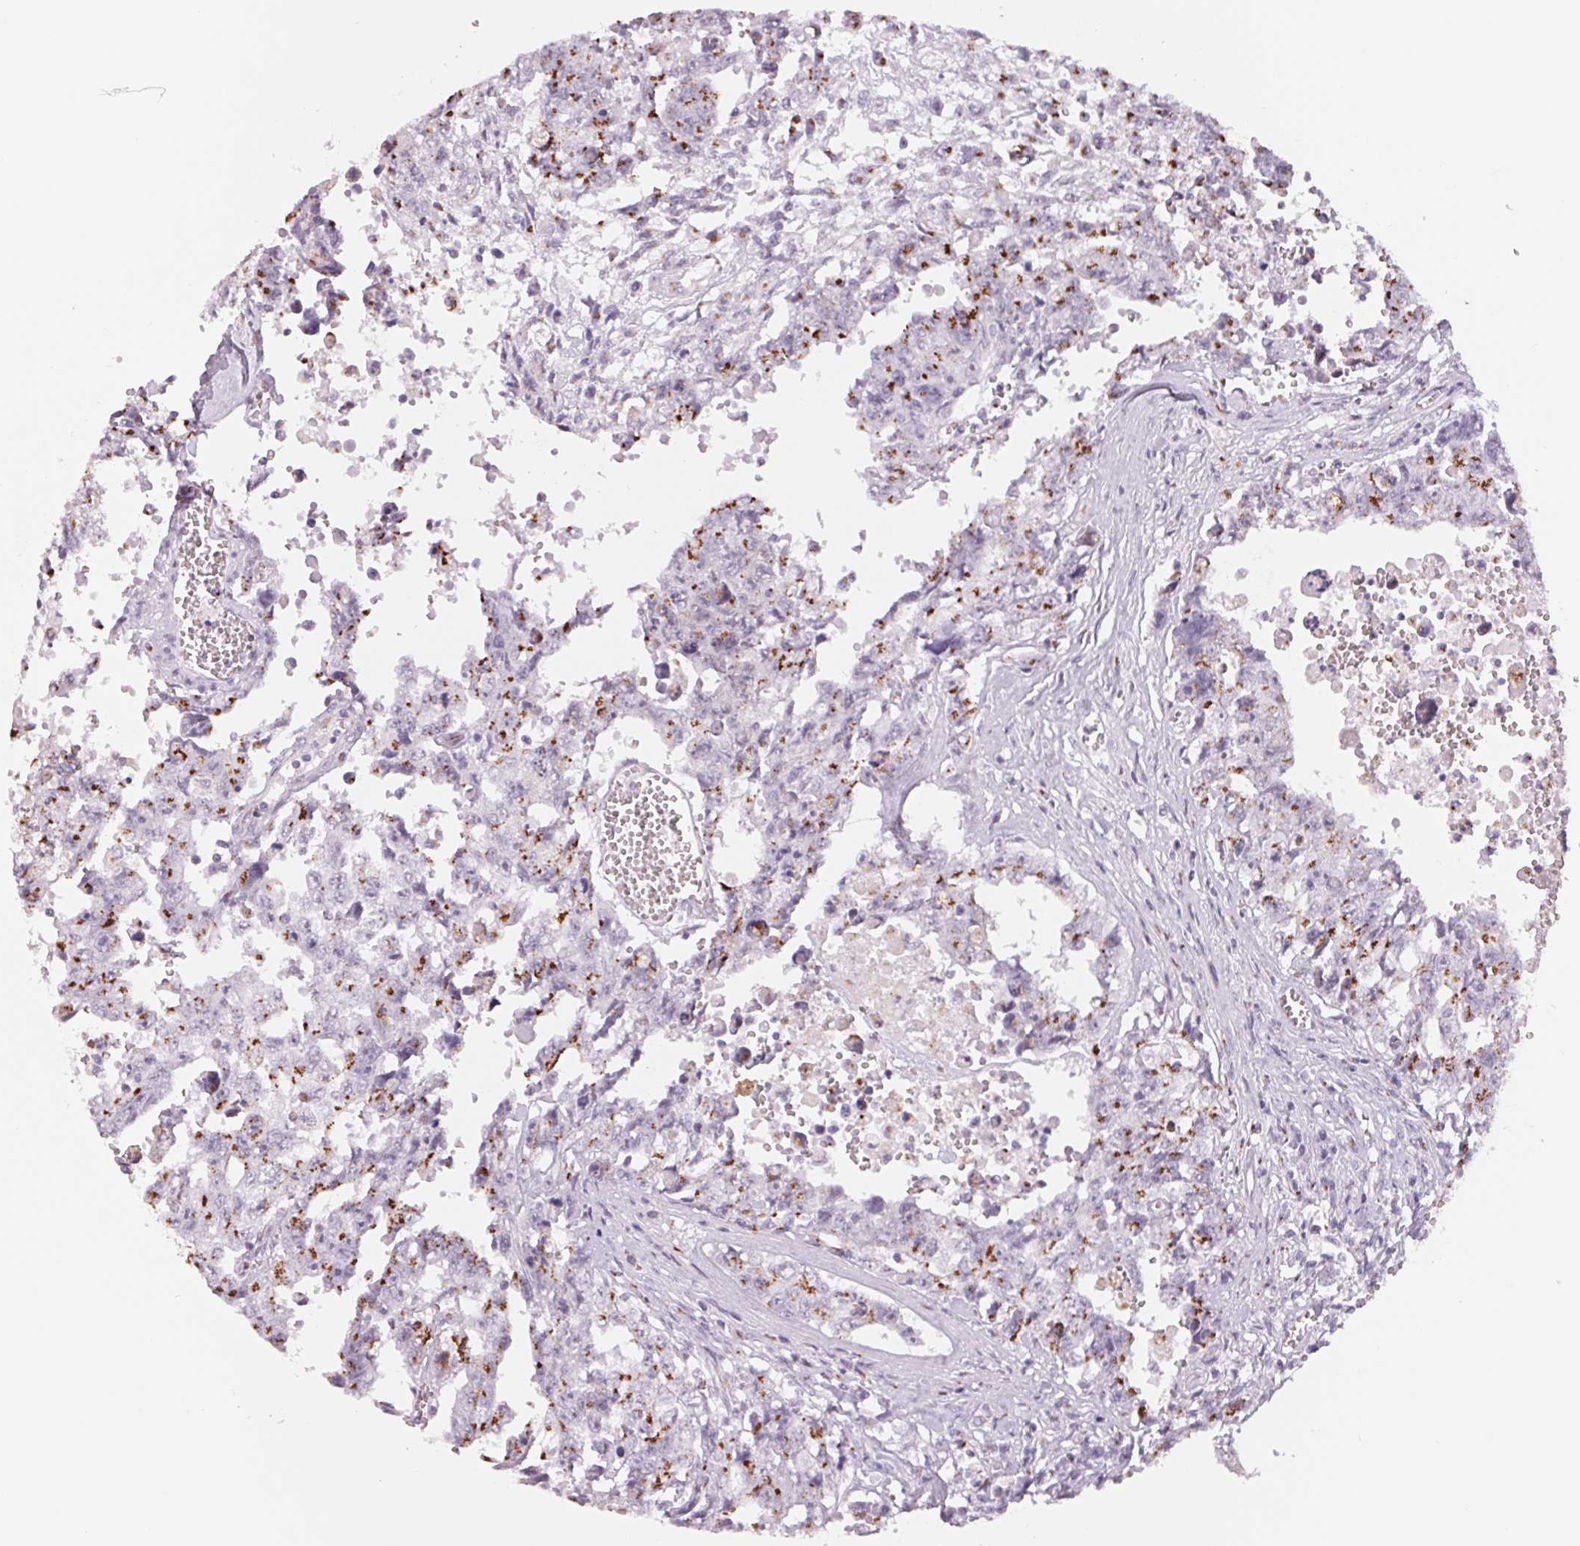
{"staining": {"intensity": "moderate", "quantity": "25%-75%", "location": "cytoplasmic/membranous"}, "tissue": "testis cancer", "cell_type": "Tumor cells", "image_type": "cancer", "snomed": [{"axis": "morphology", "description": "Carcinoma, Embryonal, NOS"}, {"axis": "topography", "description": "Testis"}], "caption": "Protein expression analysis of testis embryonal carcinoma demonstrates moderate cytoplasmic/membranous staining in about 25%-75% of tumor cells. The staining was performed using DAB, with brown indicating positive protein expression. Nuclei are stained blue with hematoxylin.", "gene": "GALNT7", "patient": {"sex": "male", "age": 24}}